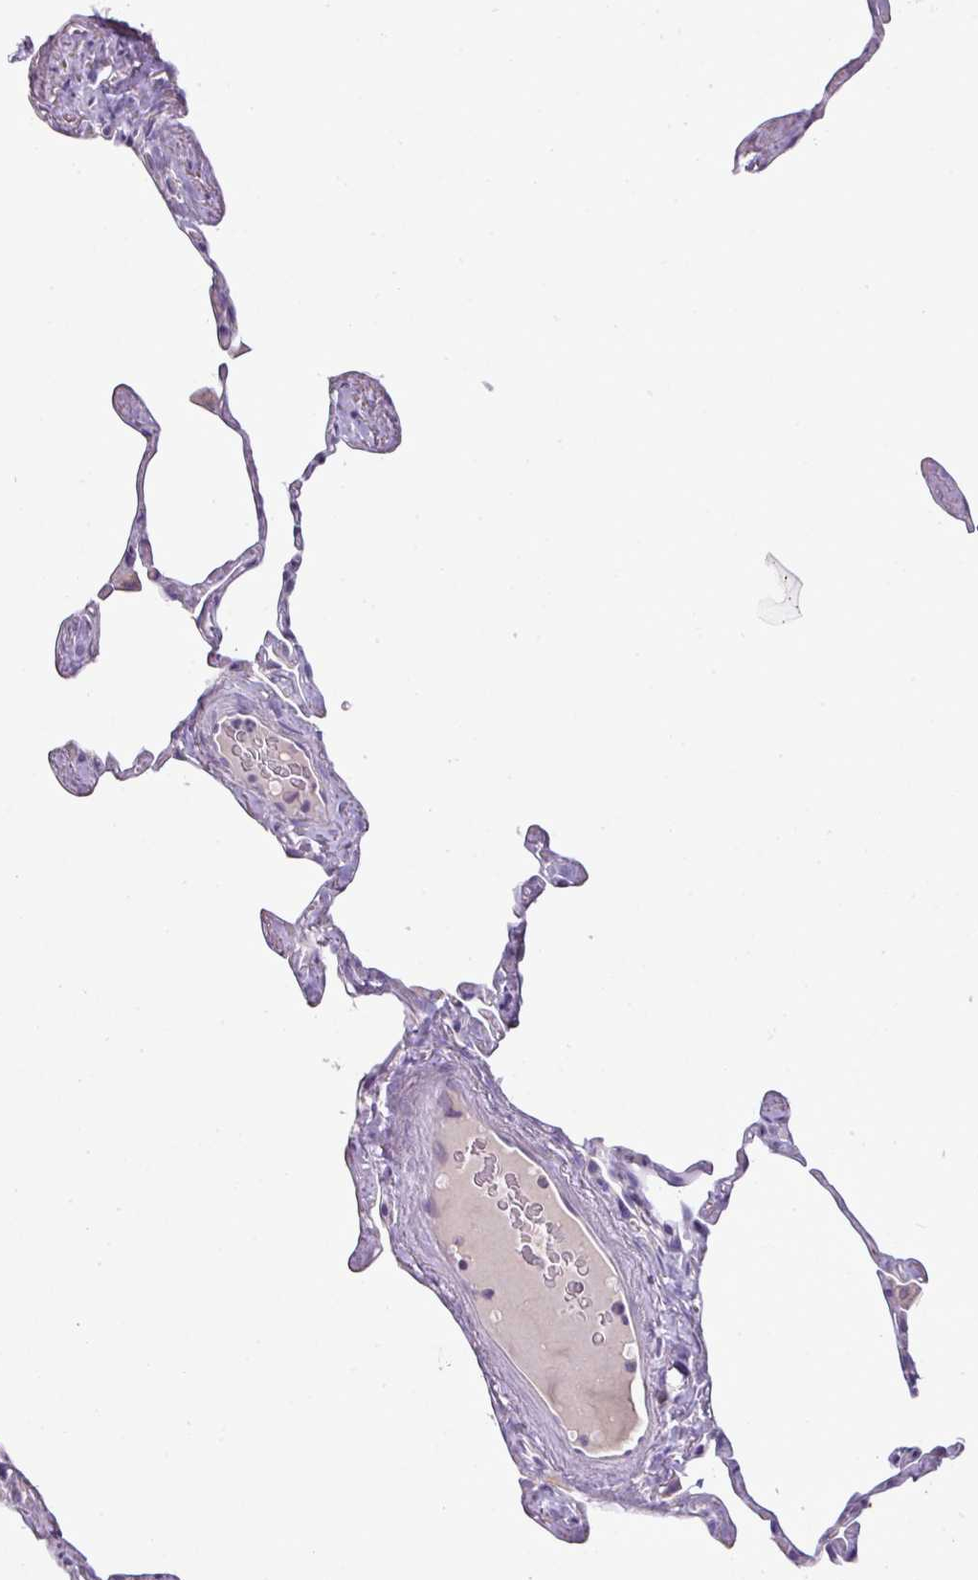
{"staining": {"intensity": "negative", "quantity": "none", "location": "none"}, "tissue": "lung", "cell_type": "Alveolar cells", "image_type": "normal", "snomed": [{"axis": "morphology", "description": "Normal tissue, NOS"}, {"axis": "topography", "description": "Lung"}], "caption": "Immunohistochemistry (IHC) of unremarkable lung exhibits no expression in alveolar cells.", "gene": "BRINP2", "patient": {"sex": "male", "age": 65}}